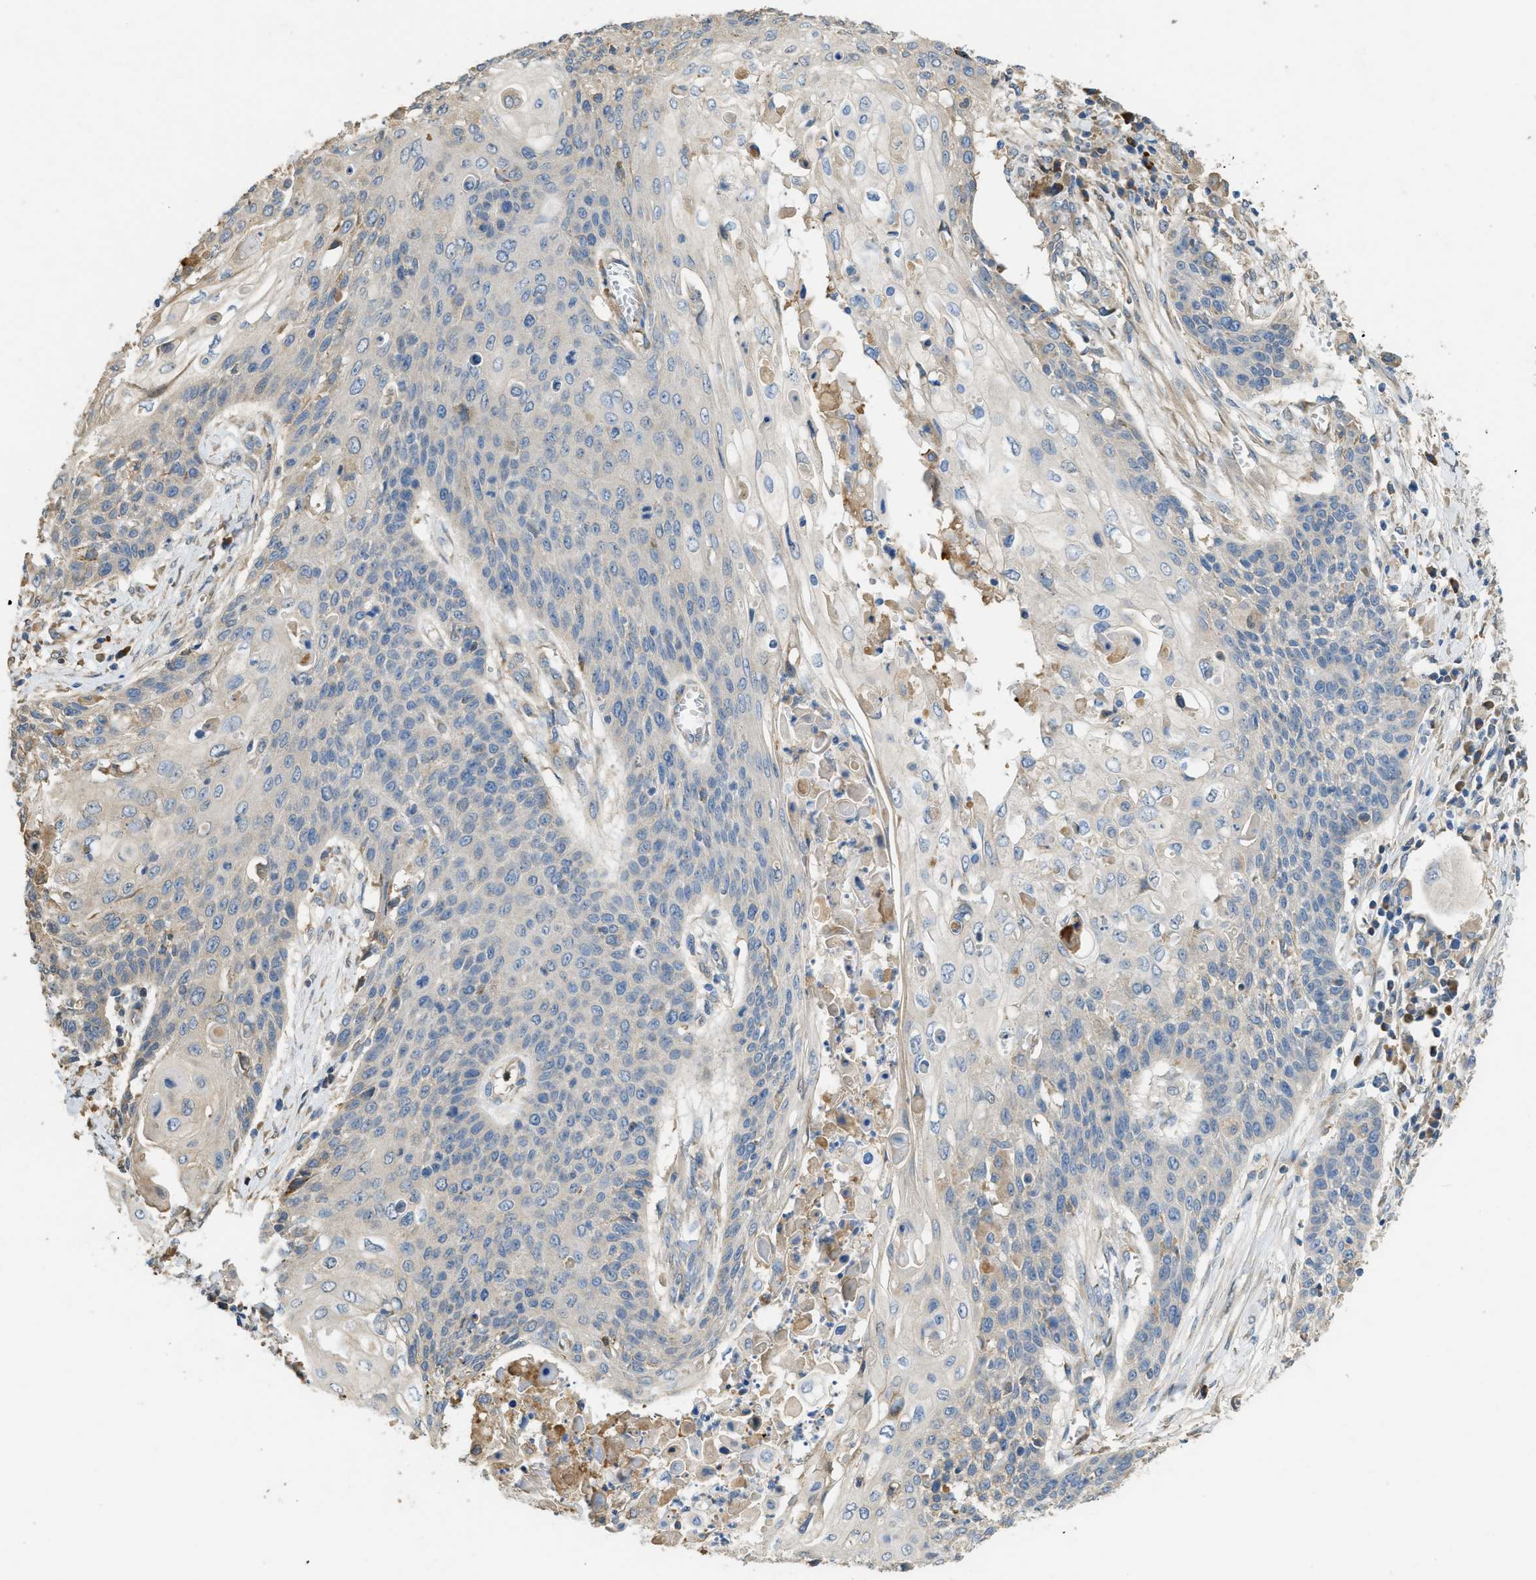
{"staining": {"intensity": "negative", "quantity": "none", "location": "none"}, "tissue": "cervical cancer", "cell_type": "Tumor cells", "image_type": "cancer", "snomed": [{"axis": "morphology", "description": "Squamous cell carcinoma, NOS"}, {"axis": "topography", "description": "Cervix"}], "caption": "The photomicrograph exhibits no significant staining in tumor cells of cervical cancer (squamous cell carcinoma).", "gene": "RIPK2", "patient": {"sex": "female", "age": 39}}